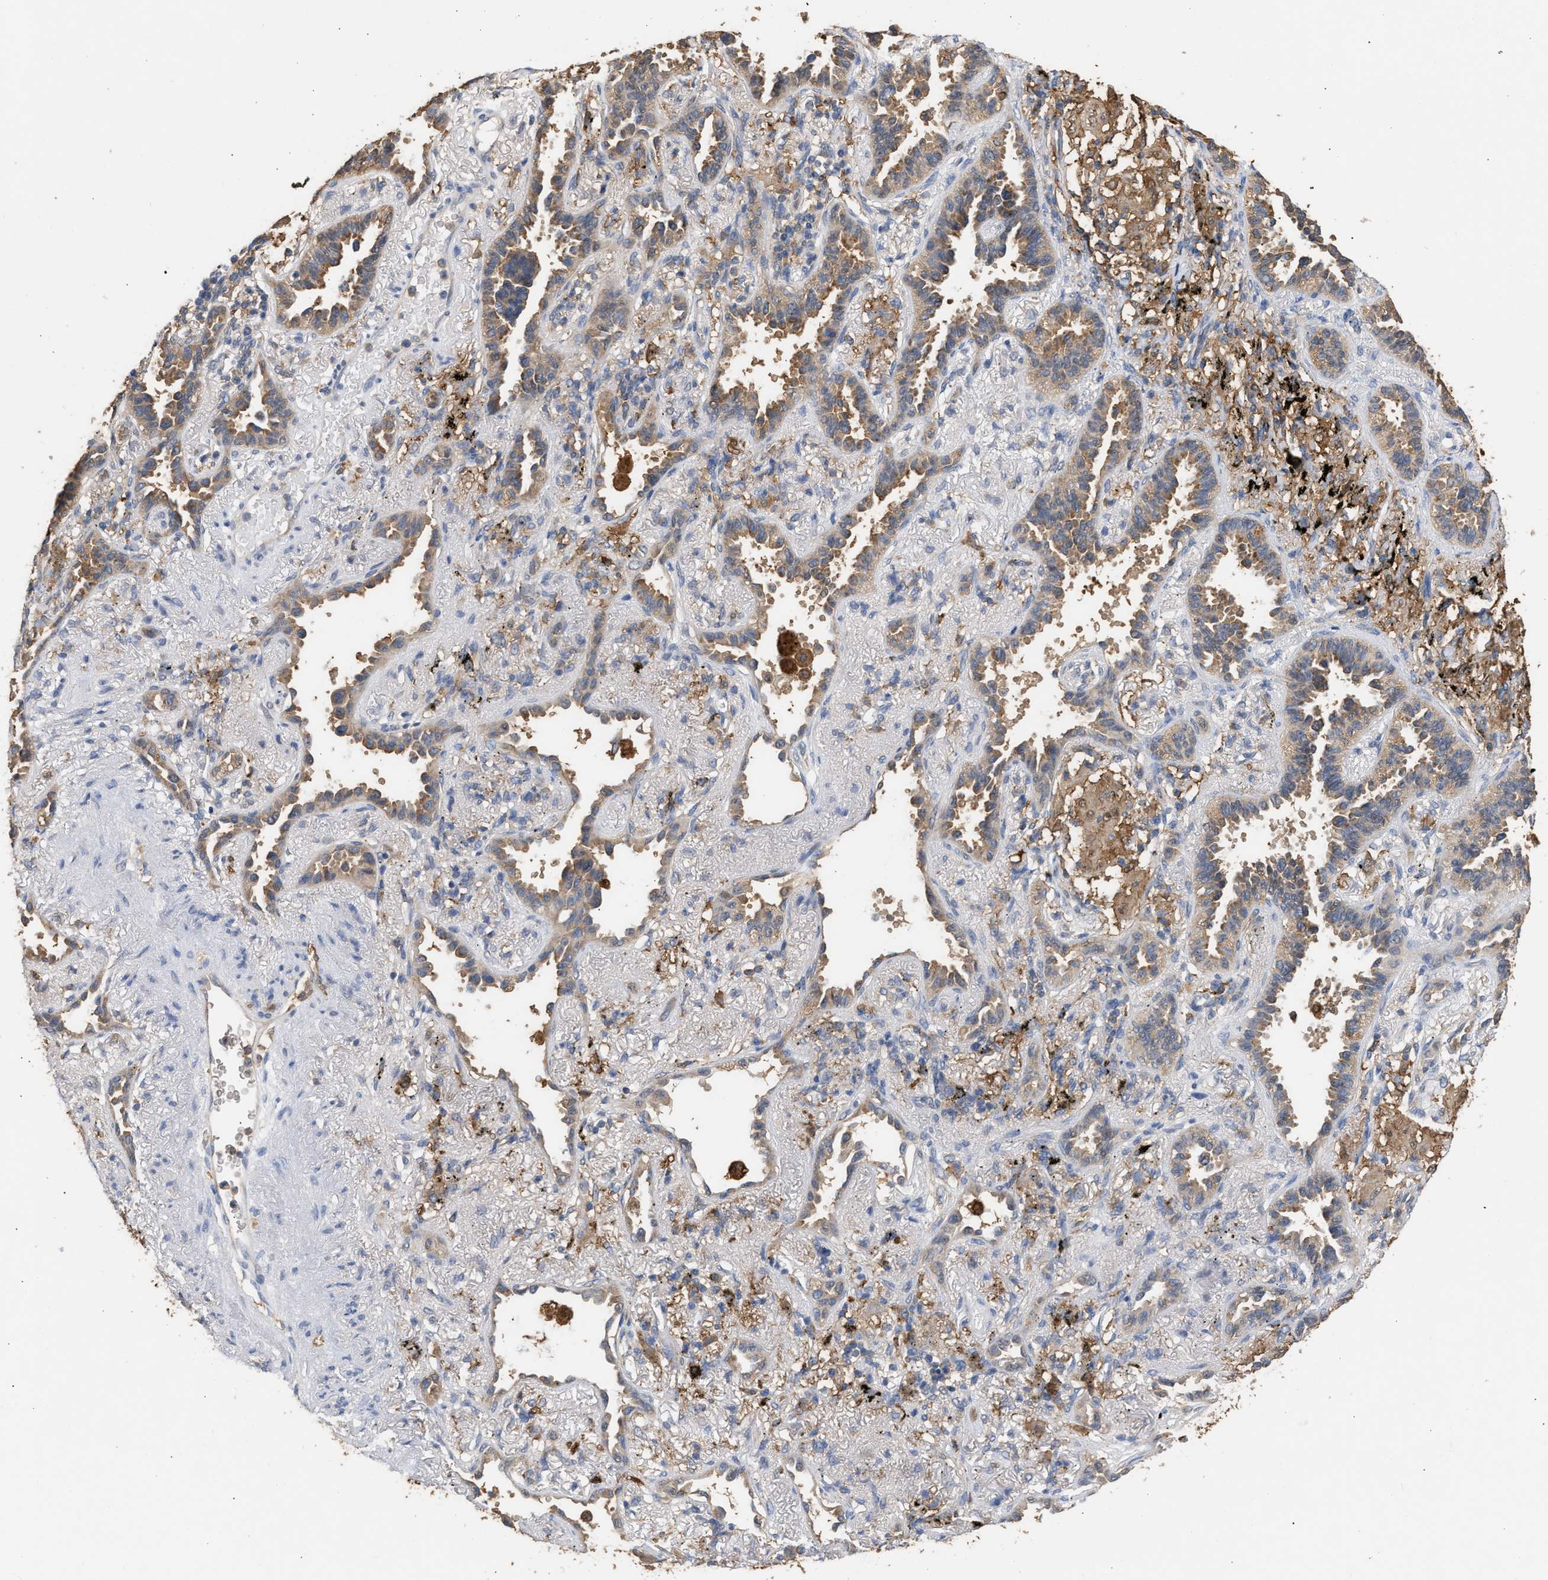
{"staining": {"intensity": "moderate", "quantity": ">75%", "location": "cytoplasmic/membranous"}, "tissue": "lung cancer", "cell_type": "Tumor cells", "image_type": "cancer", "snomed": [{"axis": "morphology", "description": "Adenocarcinoma, NOS"}, {"axis": "topography", "description": "Lung"}], "caption": "IHC staining of lung adenocarcinoma, which shows medium levels of moderate cytoplasmic/membranous positivity in about >75% of tumor cells indicating moderate cytoplasmic/membranous protein expression. The staining was performed using DAB (3,3'-diaminobenzidine) (brown) for protein detection and nuclei were counterstained in hematoxylin (blue).", "gene": "GCN1", "patient": {"sex": "male", "age": 59}}